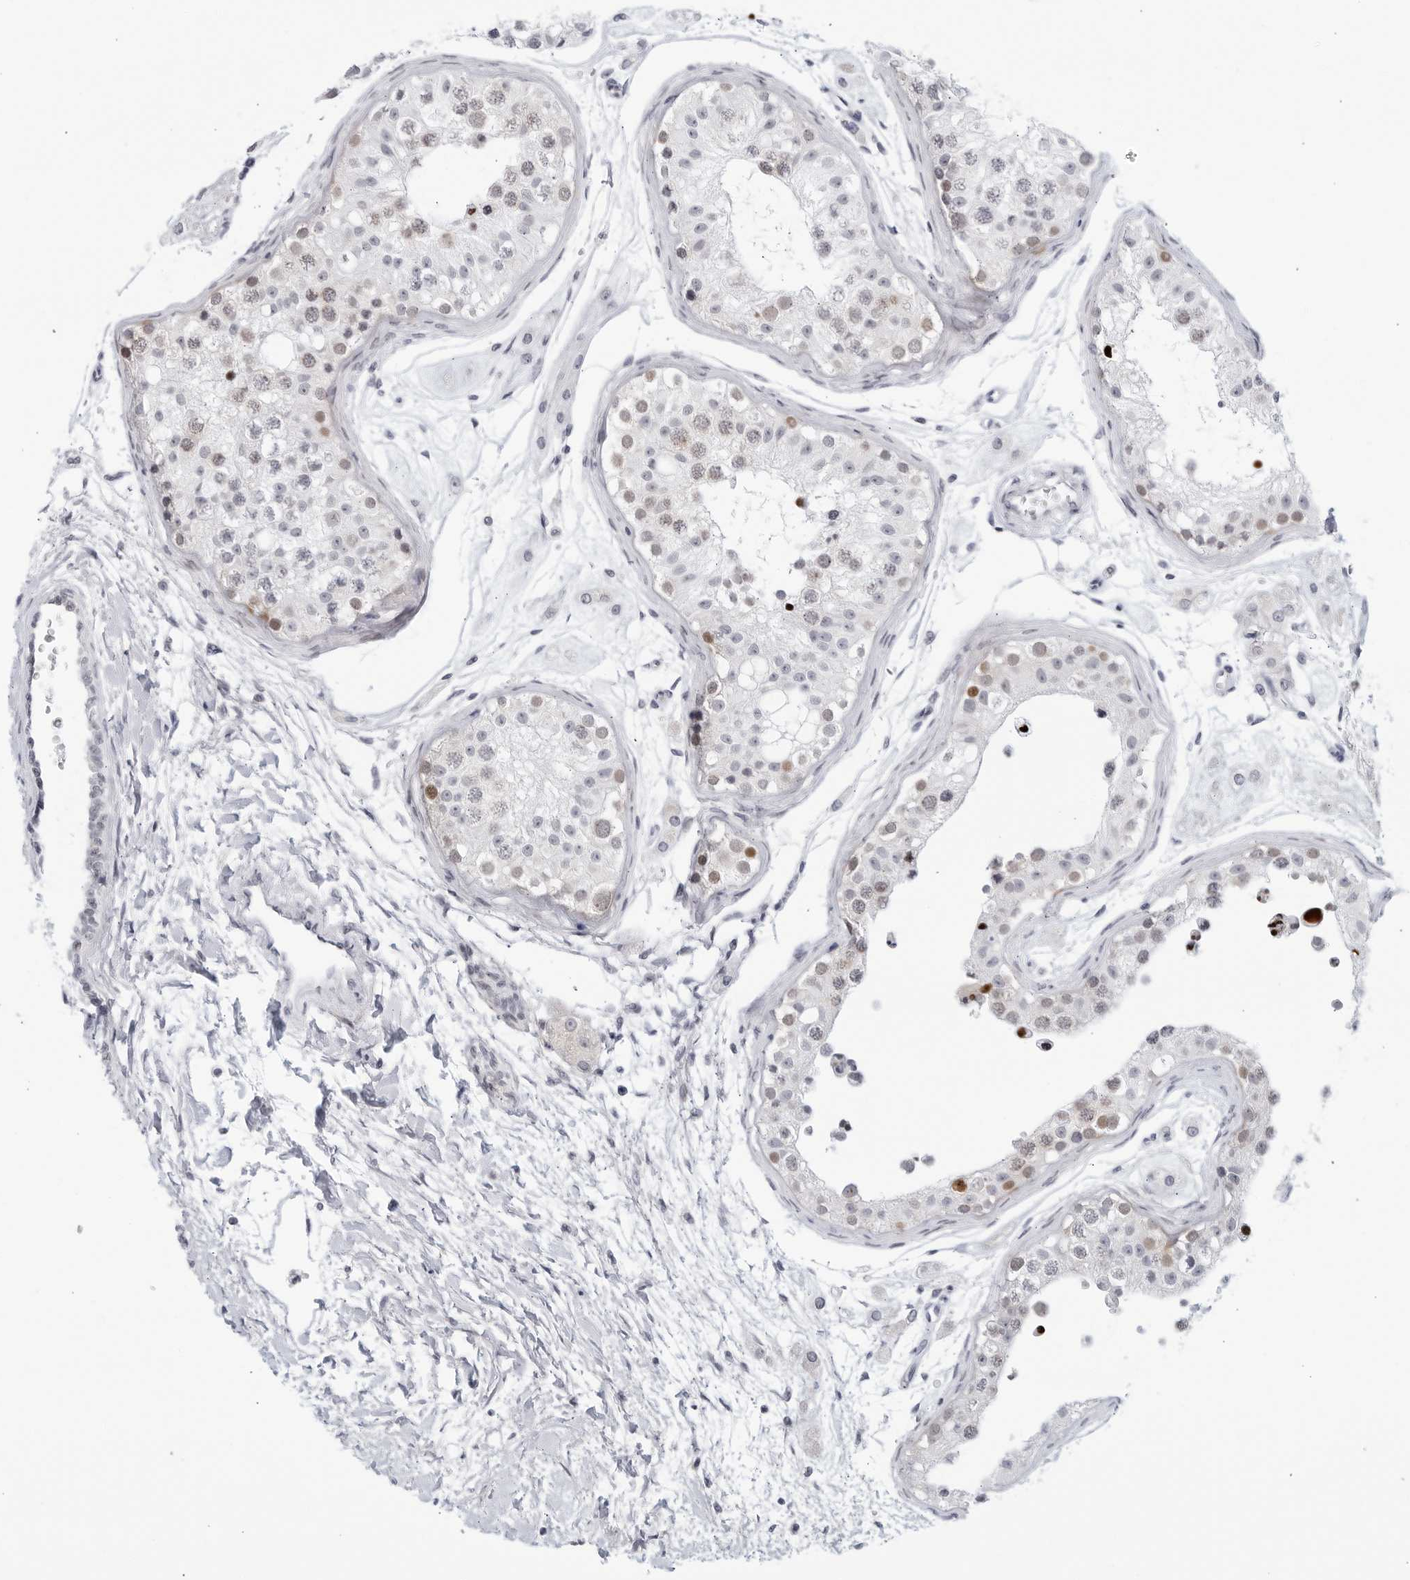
{"staining": {"intensity": "moderate", "quantity": "<25%", "location": "cytoplasmic/membranous,nuclear"}, "tissue": "testis", "cell_type": "Cells in seminiferous ducts", "image_type": "normal", "snomed": [{"axis": "morphology", "description": "Normal tissue, NOS"}, {"axis": "morphology", "description": "Adenocarcinoma, metastatic, NOS"}, {"axis": "topography", "description": "Testis"}], "caption": "Testis stained with a brown dye exhibits moderate cytoplasmic/membranous,nuclear positive expression in about <25% of cells in seminiferous ducts.", "gene": "WDTC1", "patient": {"sex": "male", "age": 26}}